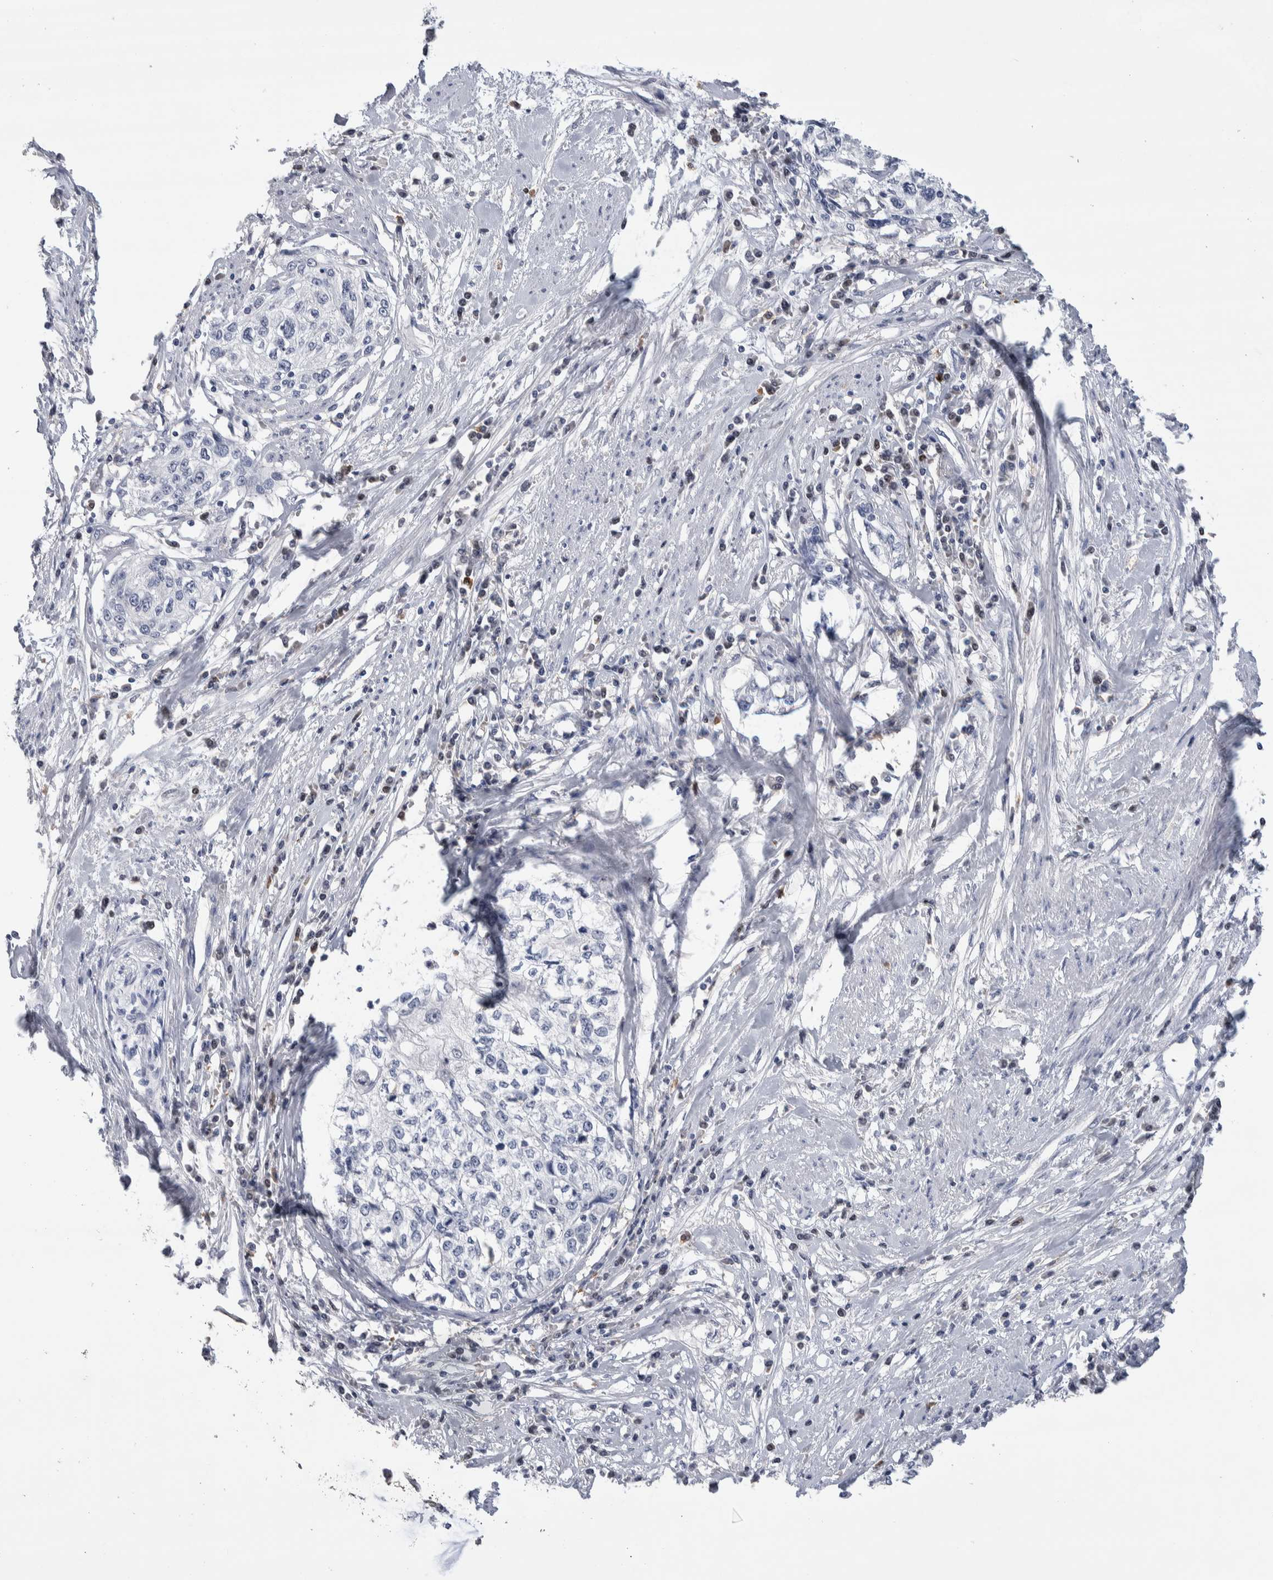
{"staining": {"intensity": "negative", "quantity": "none", "location": "none"}, "tissue": "cervical cancer", "cell_type": "Tumor cells", "image_type": "cancer", "snomed": [{"axis": "morphology", "description": "Squamous cell carcinoma, NOS"}, {"axis": "topography", "description": "Cervix"}], "caption": "DAB immunohistochemical staining of human squamous cell carcinoma (cervical) reveals no significant positivity in tumor cells.", "gene": "LURAP1L", "patient": {"sex": "female", "age": 57}}